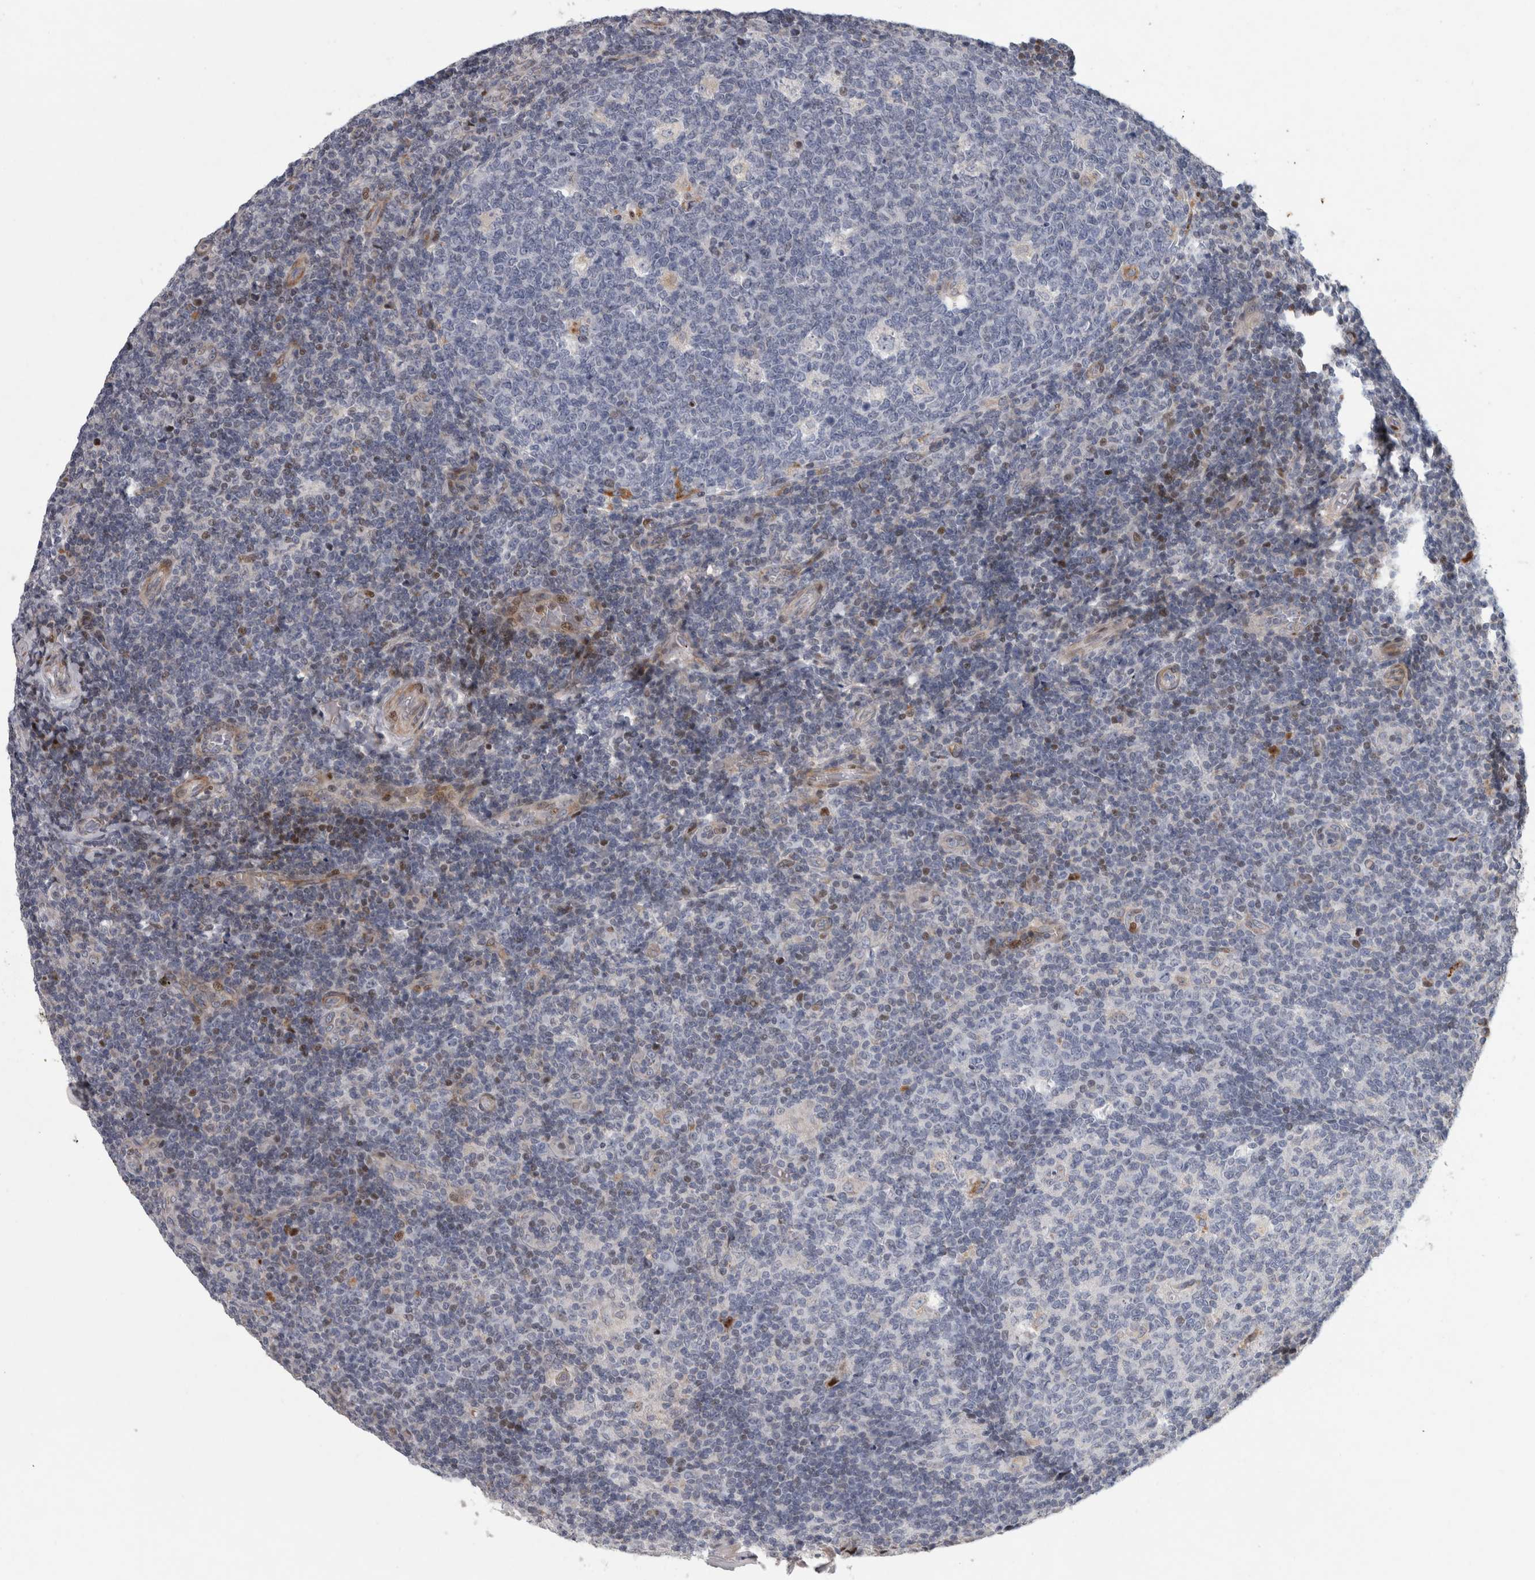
{"staining": {"intensity": "negative", "quantity": "none", "location": "none"}, "tissue": "tonsil", "cell_type": "Germinal center cells", "image_type": "normal", "snomed": [{"axis": "morphology", "description": "Normal tissue, NOS"}, {"axis": "topography", "description": "Tonsil"}], "caption": "Germinal center cells are negative for brown protein staining in unremarkable tonsil. Brightfield microscopy of immunohistochemistry stained with DAB (3,3'-diaminobenzidine) (brown) and hematoxylin (blue), captured at high magnification.", "gene": "RBM48", "patient": {"sex": "female", "age": 19}}